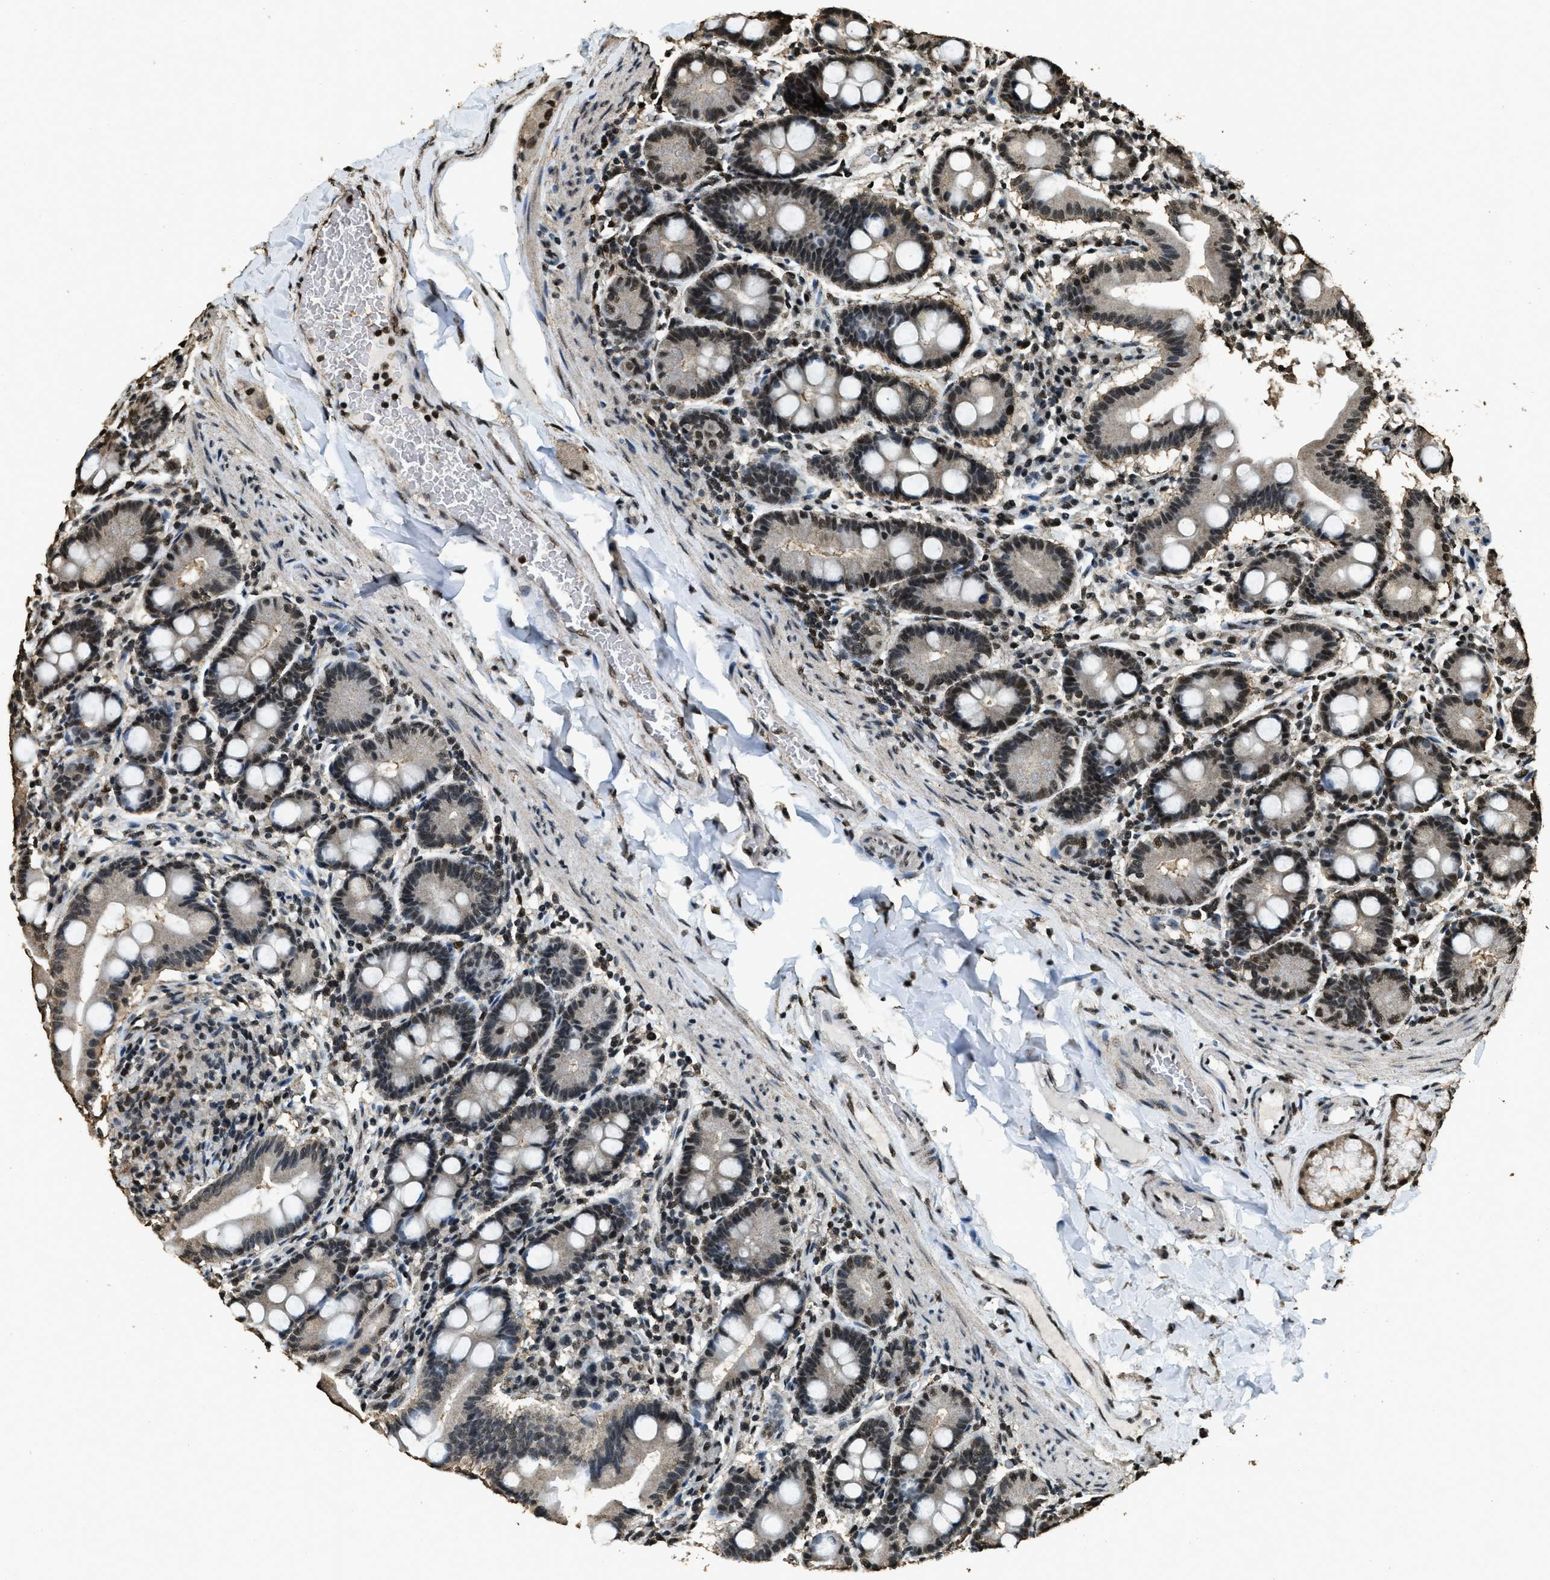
{"staining": {"intensity": "moderate", "quantity": ">75%", "location": "nuclear"}, "tissue": "duodenum", "cell_type": "Glandular cells", "image_type": "normal", "snomed": [{"axis": "morphology", "description": "Normal tissue, NOS"}, {"axis": "topography", "description": "Duodenum"}], "caption": "This is a photomicrograph of immunohistochemistry staining of unremarkable duodenum, which shows moderate positivity in the nuclear of glandular cells.", "gene": "MYB", "patient": {"sex": "male", "age": 50}}